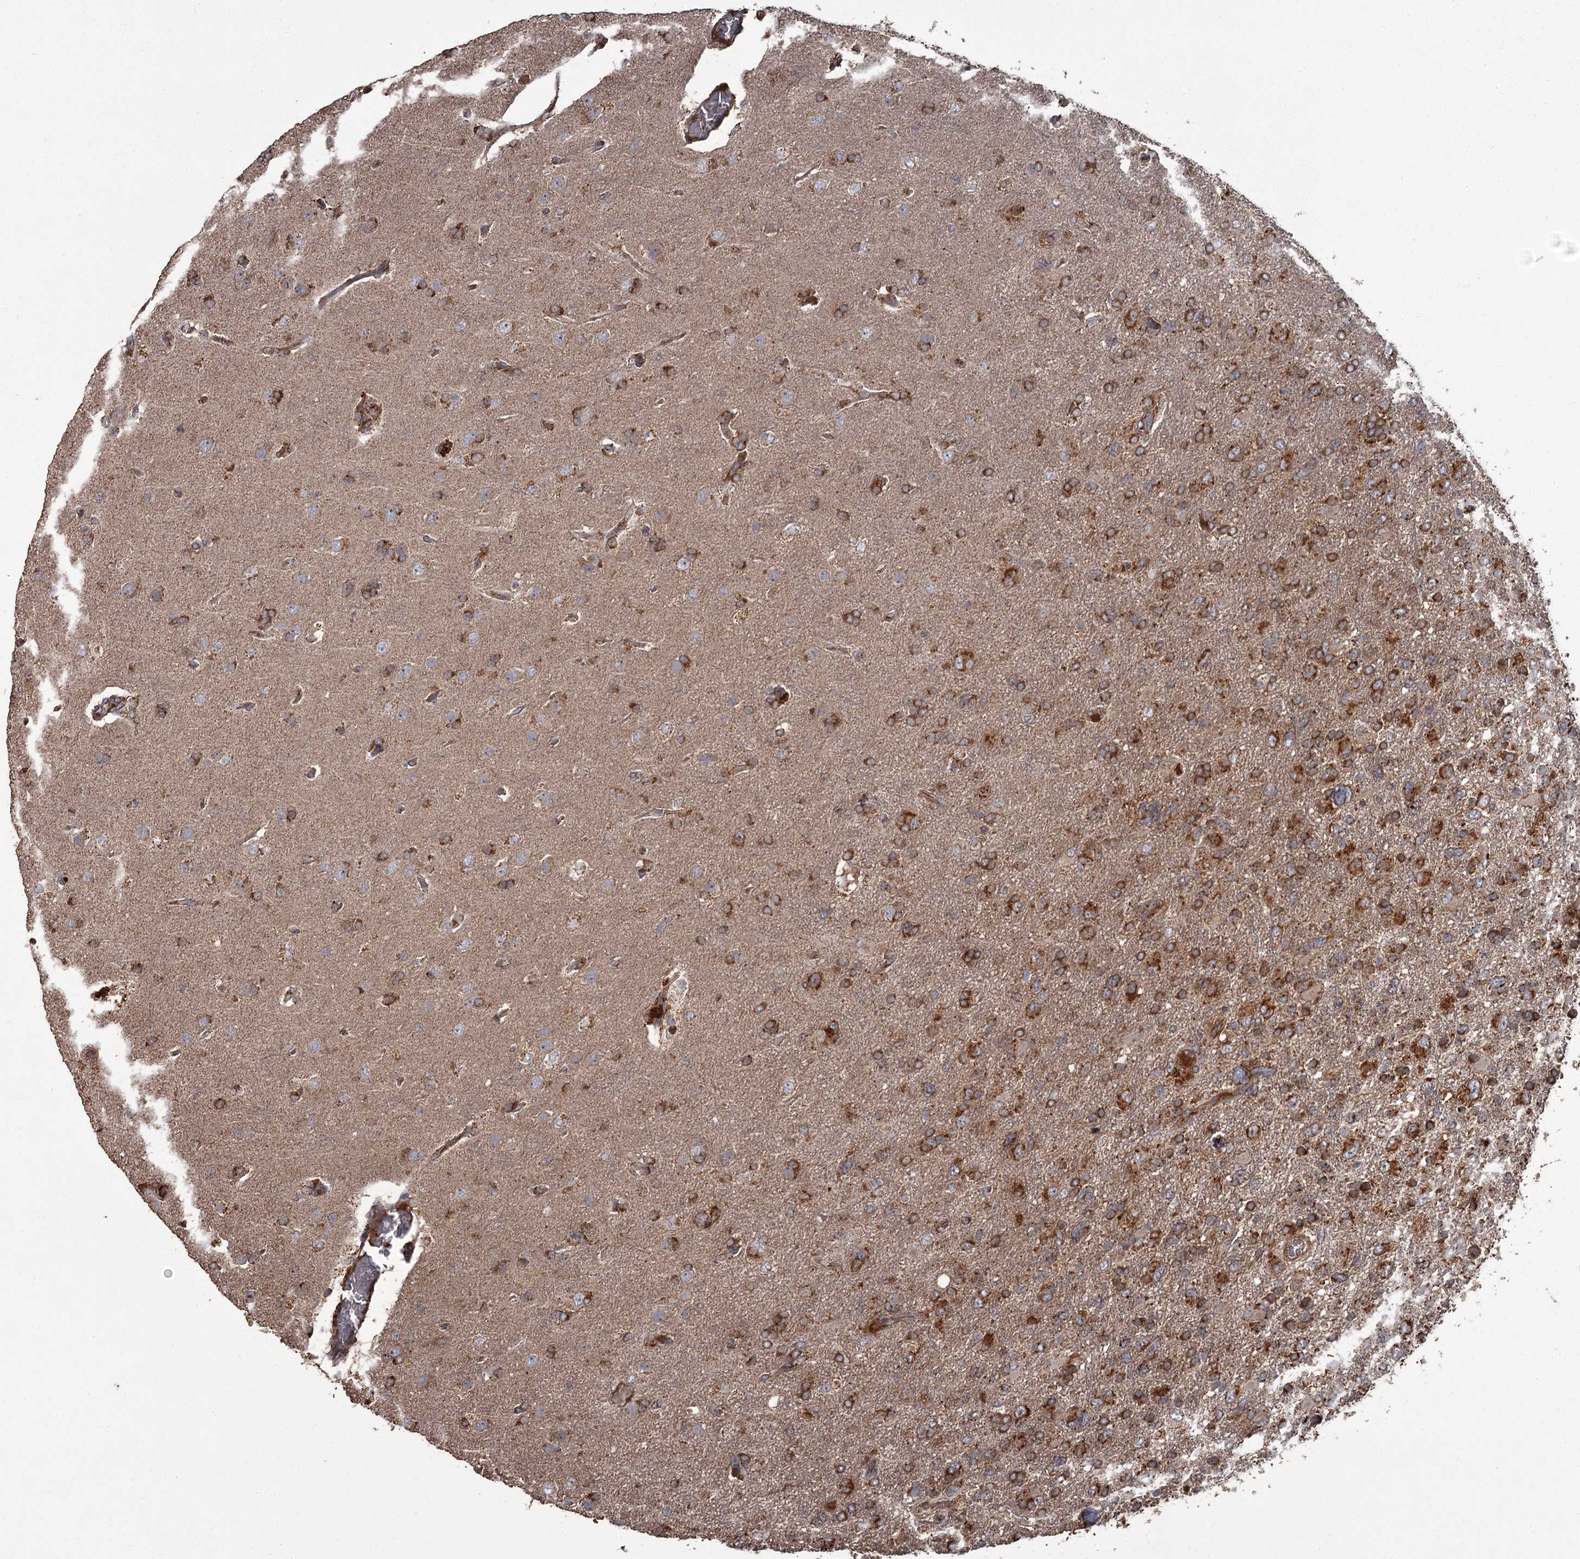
{"staining": {"intensity": "strong", "quantity": ">75%", "location": "cytoplasmic/membranous"}, "tissue": "glioma", "cell_type": "Tumor cells", "image_type": "cancer", "snomed": [{"axis": "morphology", "description": "Glioma, malignant, High grade"}, {"axis": "topography", "description": "Brain"}], "caption": "Strong cytoplasmic/membranous protein expression is present in about >75% of tumor cells in malignant glioma (high-grade).", "gene": "THAP9", "patient": {"sex": "male", "age": 61}}